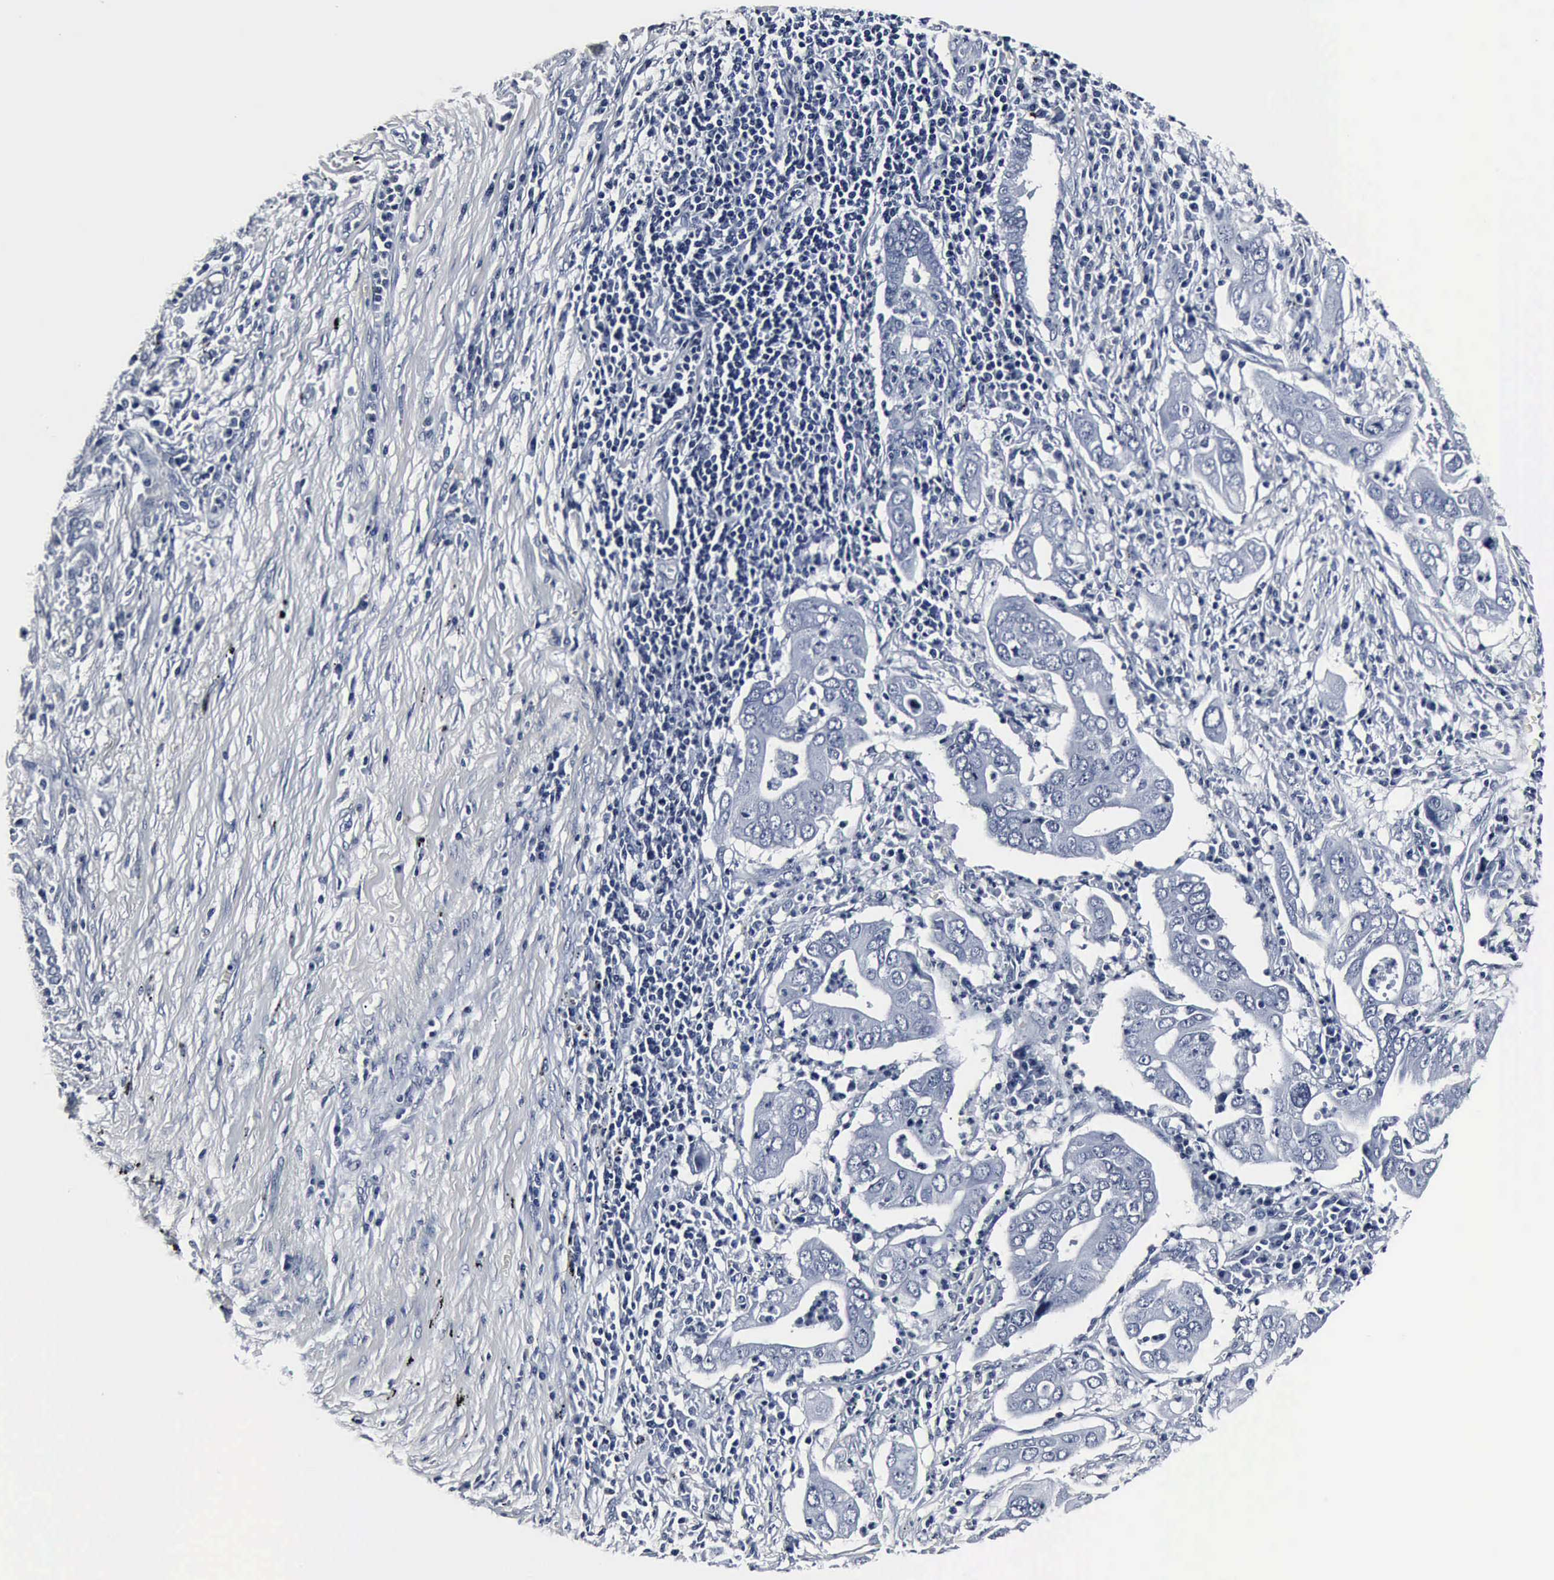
{"staining": {"intensity": "negative", "quantity": "none", "location": "none"}, "tissue": "lung cancer", "cell_type": "Tumor cells", "image_type": "cancer", "snomed": [{"axis": "morphology", "description": "Adenocarcinoma, NOS"}, {"axis": "topography", "description": "Lung"}], "caption": "Micrograph shows no protein staining in tumor cells of adenocarcinoma (lung) tissue.", "gene": "SNAP25", "patient": {"sex": "male", "age": 48}}